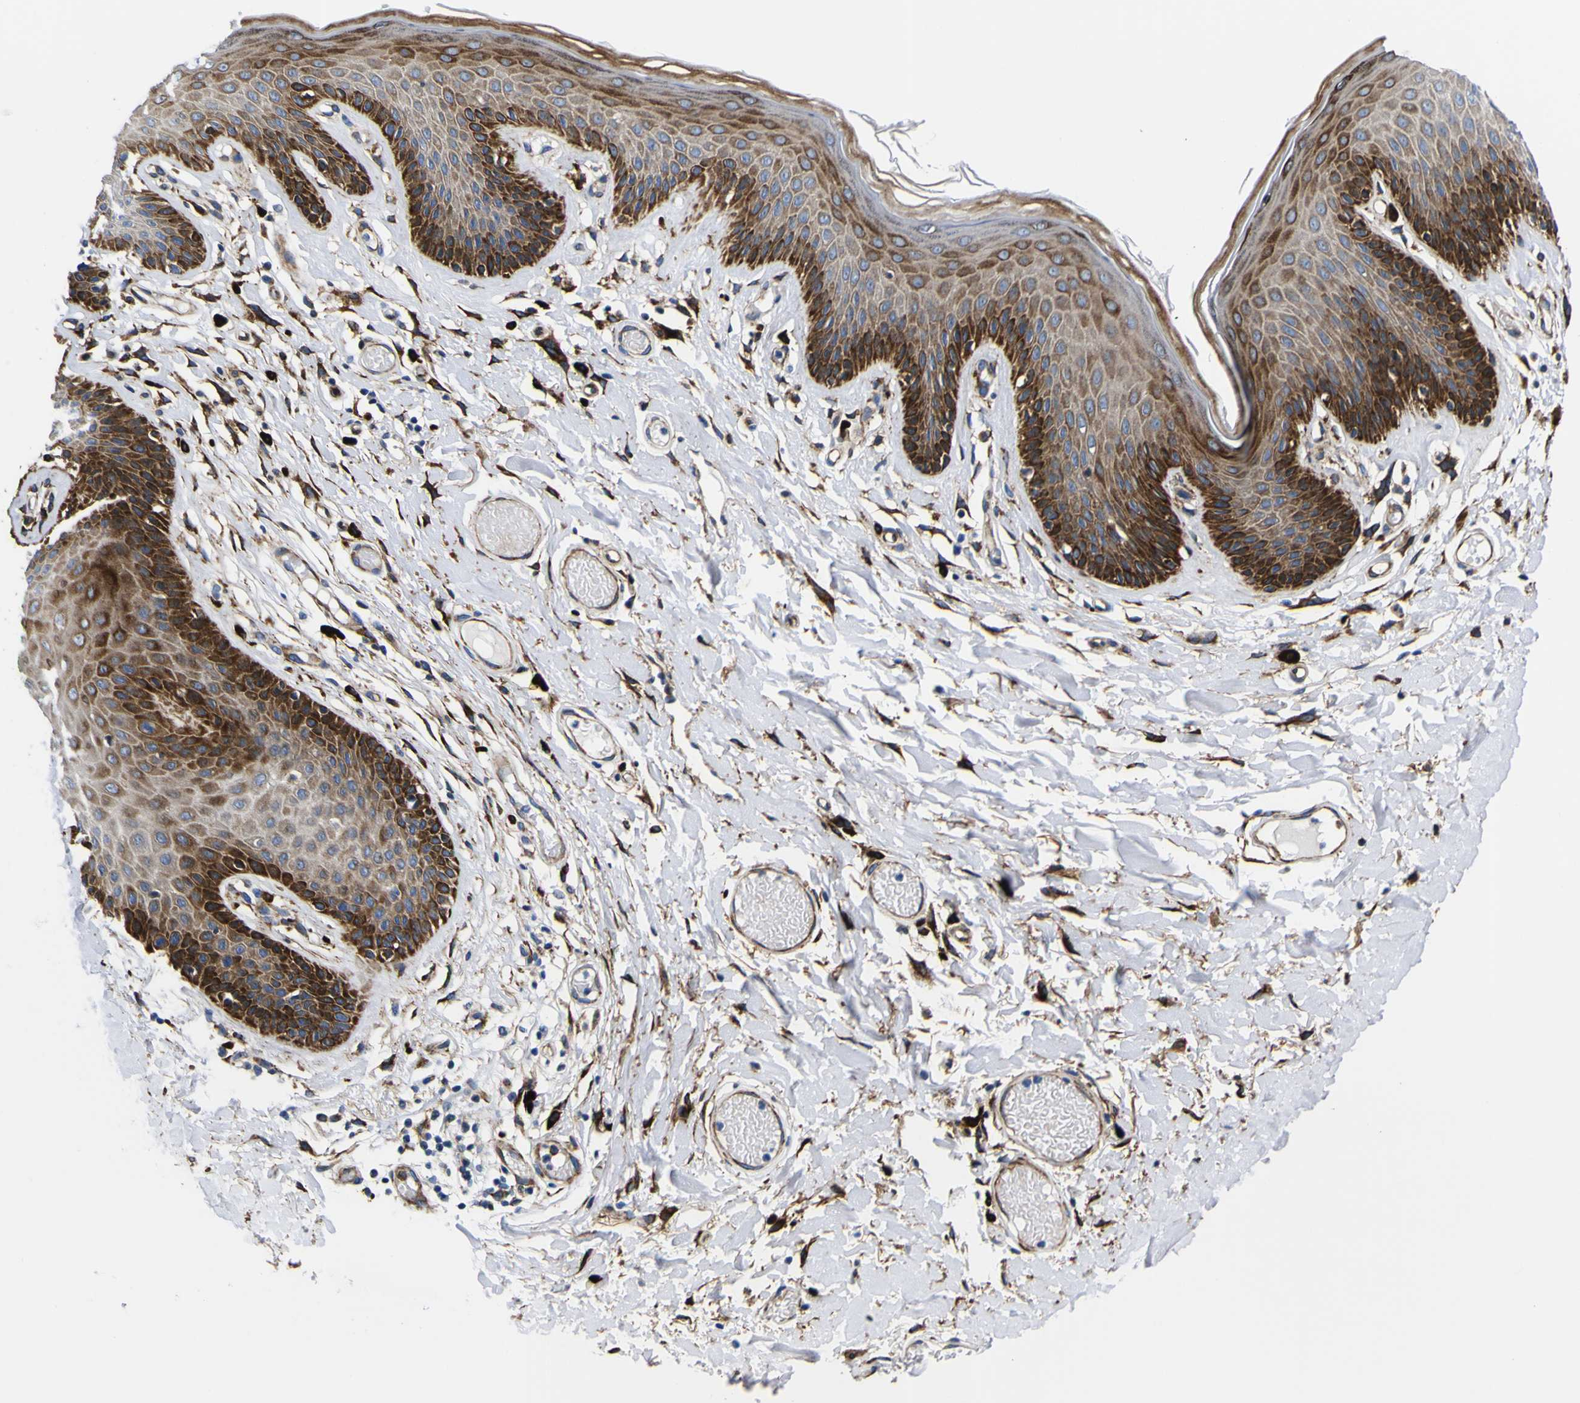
{"staining": {"intensity": "strong", "quantity": "25%-75%", "location": "cytoplasmic/membranous"}, "tissue": "skin", "cell_type": "Epidermal cells", "image_type": "normal", "snomed": [{"axis": "morphology", "description": "Normal tissue, NOS"}, {"axis": "topography", "description": "Vulva"}], "caption": "An image of human skin stained for a protein reveals strong cytoplasmic/membranous brown staining in epidermal cells. (brown staining indicates protein expression, while blue staining denotes nuclei).", "gene": "SCD", "patient": {"sex": "female", "age": 73}}